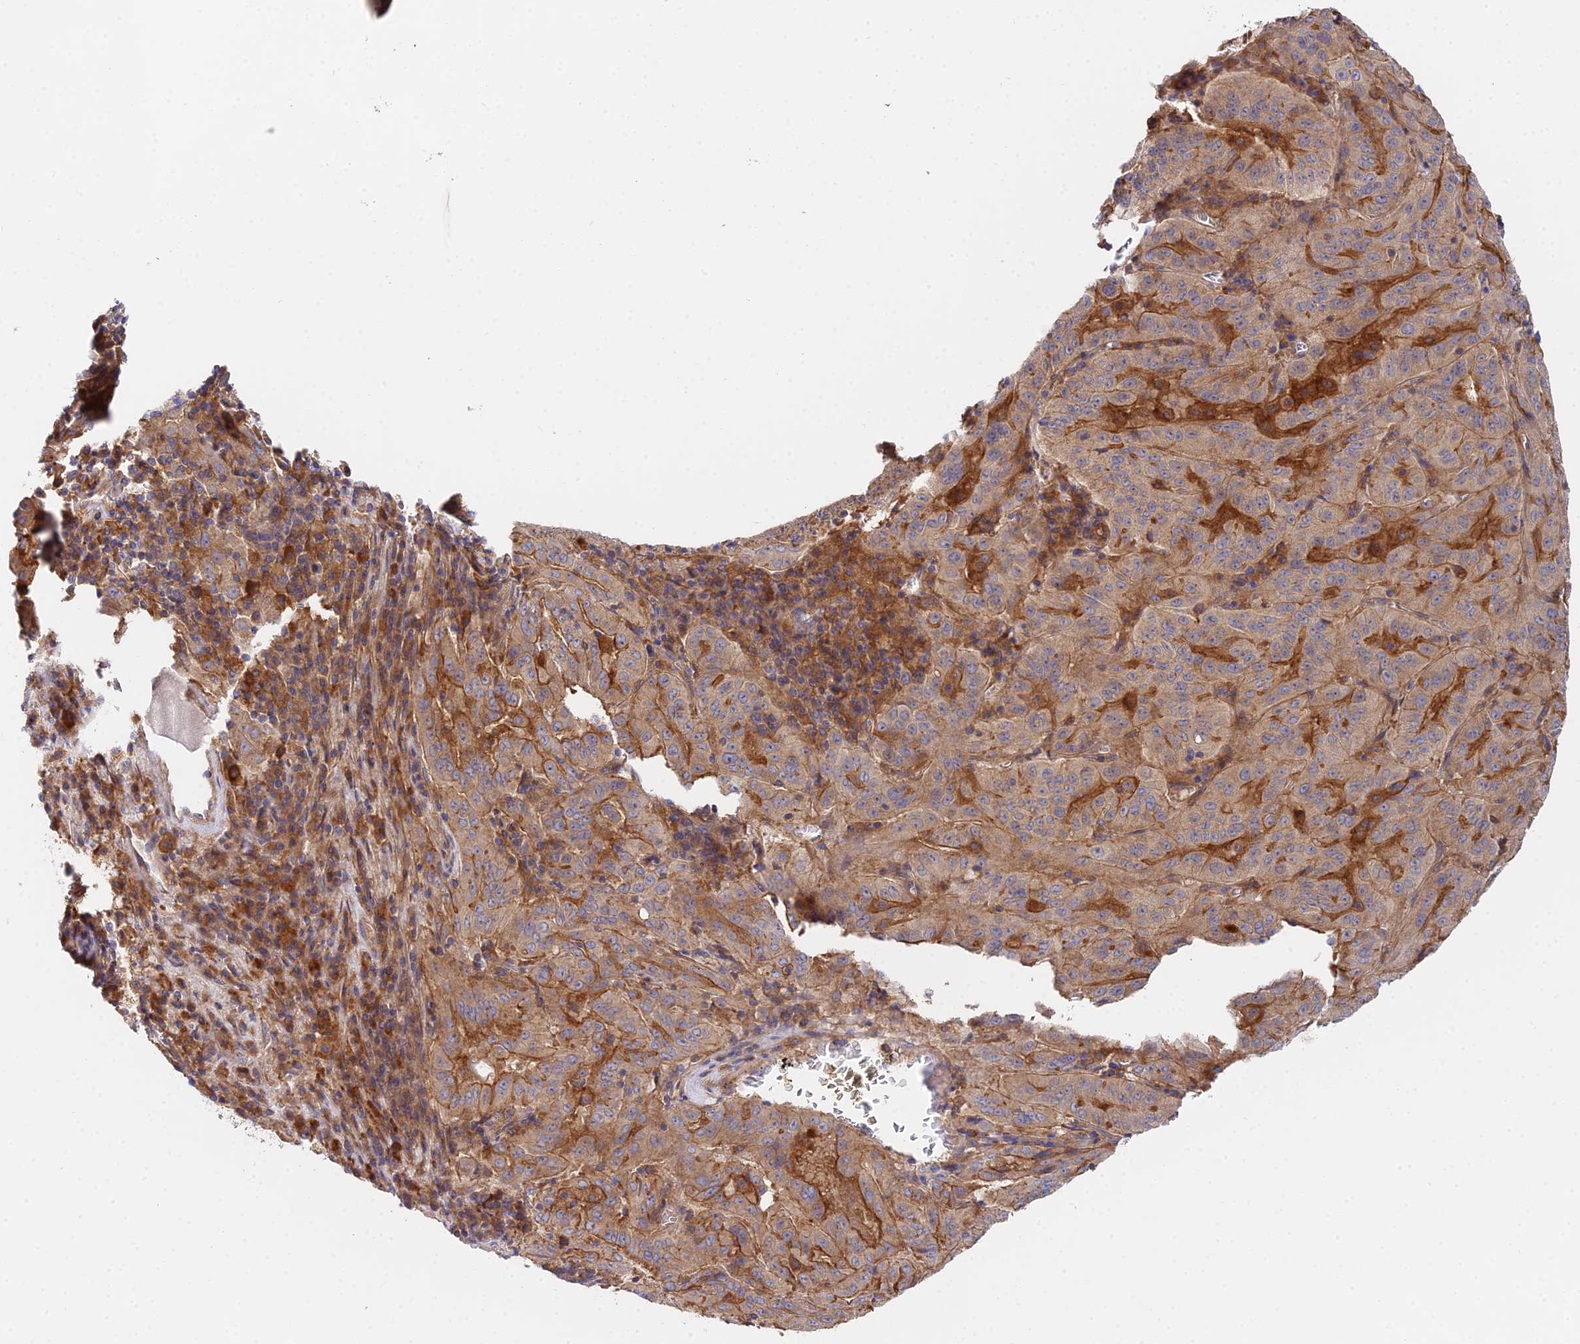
{"staining": {"intensity": "moderate", "quantity": ">75%", "location": "cytoplasmic/membranous"}, "tissue": "pancreatic cancer", "cell_type": "Tumor cells", "image_type": "cancer", "snomed": [{"axis": "morphology", "description": "Adenocarcinoma, NOS"}, {"axis": "topography", "description": "Pancreas"}], "caption": "Immunohistochemistry (IHC) micrograph of pancreatic cancer stained for a protein (brown), which shows medium levels of moderate cytoplasmic/membranous positivity in approximately >75% of tumor cells.", "gene": "GNG5B", "patient": {"sex": "male", "age": 63}}